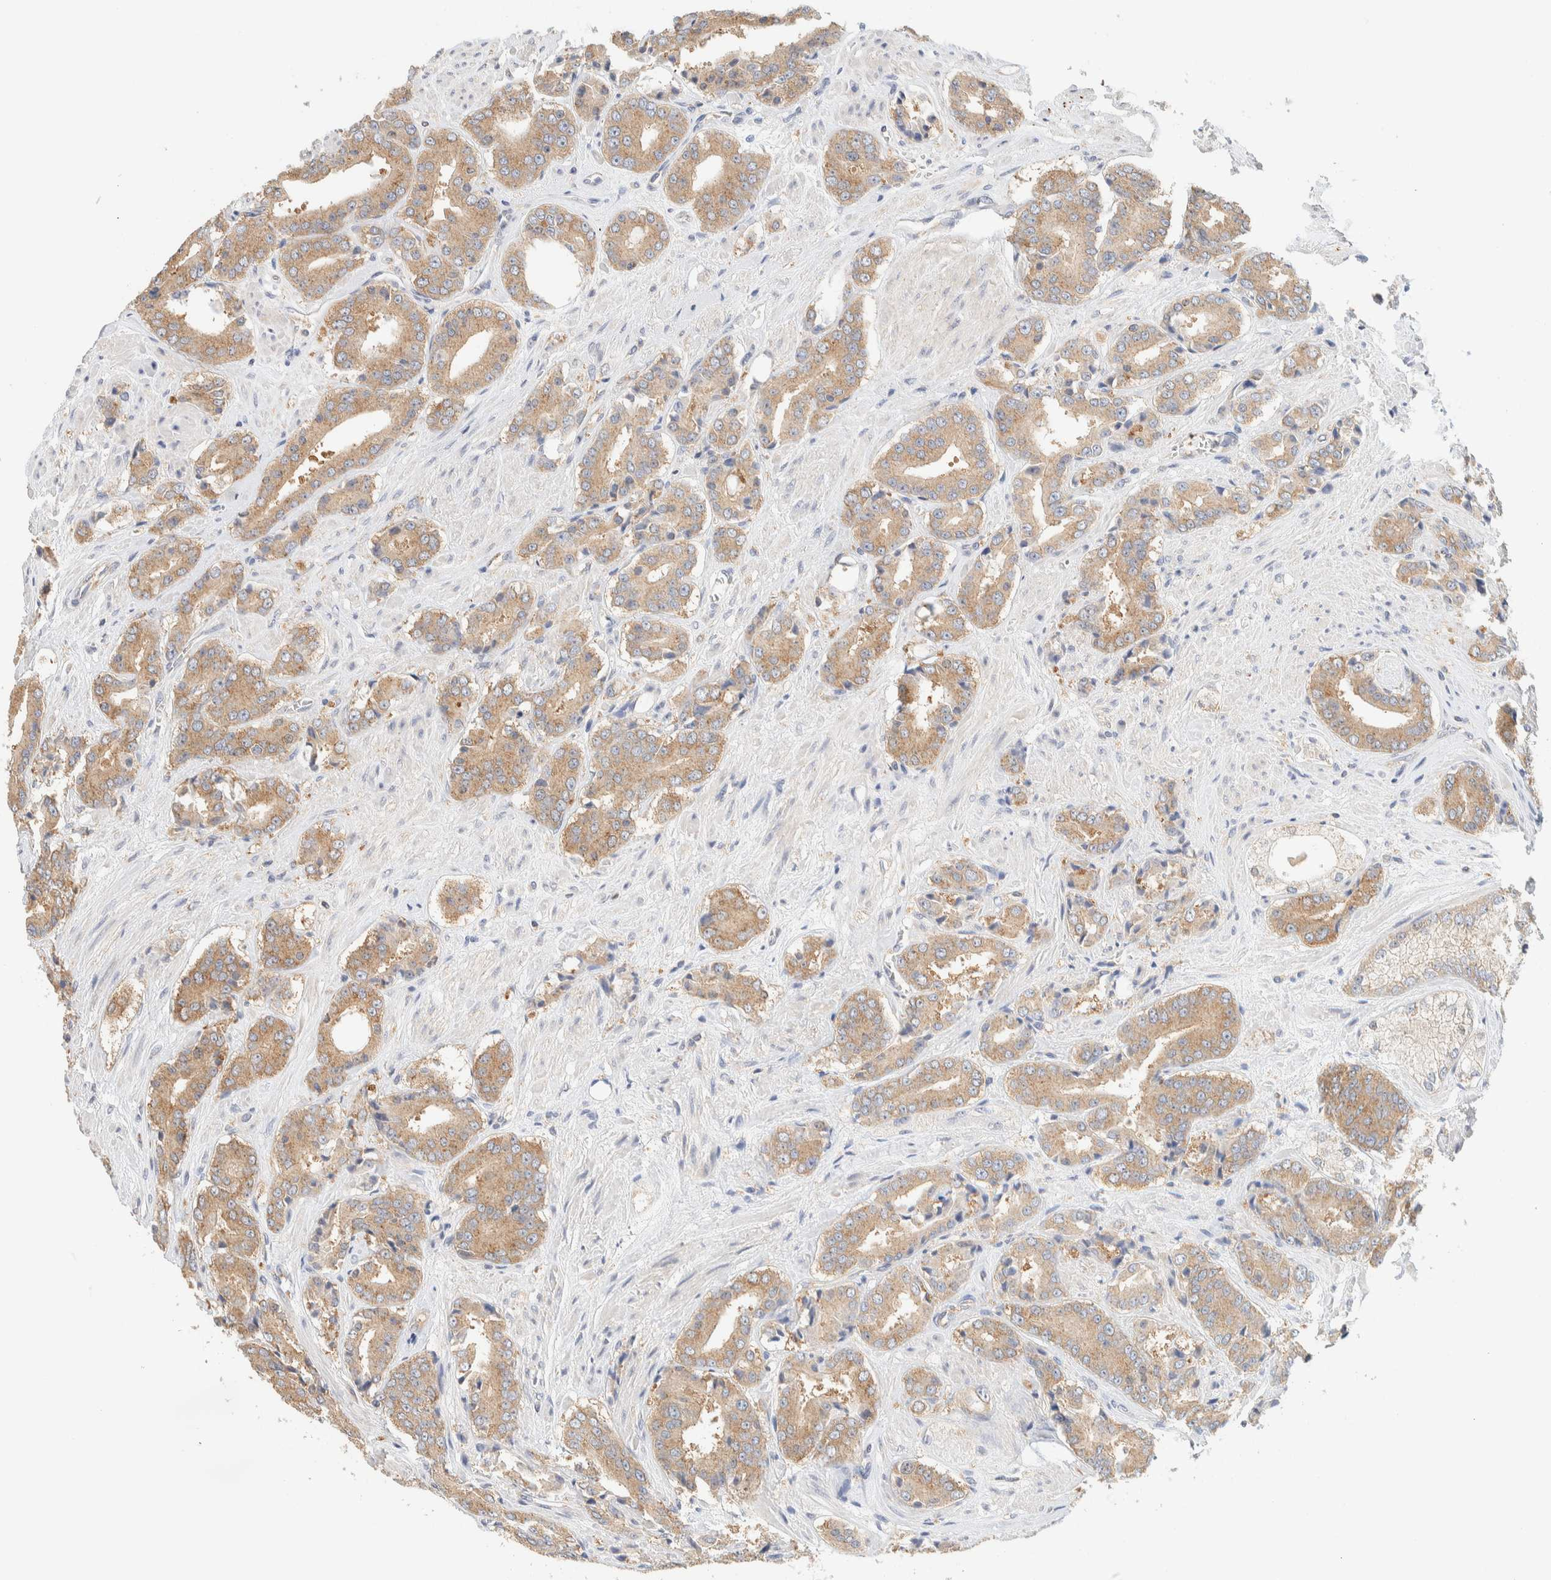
{"staining": {"intensity": "moderate", "quantity": ">75%", "location": "cytoplasmic/membranous"}, "tissue": "prostate cancer", "cell_type": "Tumor cells", "image_type": "cancer", "snomed": [{"axis": "morphology", "description": "Adenocarcinoma, High grade"}, {"axis": "topography", "description": "Prostate"}], "caption": "Immunohistochemical staining of prostate high-grade adenocarcinoma shows medium levels of moderate cytoplasmic/membranous staining in about >75% of tumor cells.", "gene": "TBC1D8B", "patient": {"sex": "male", "age": 71}}